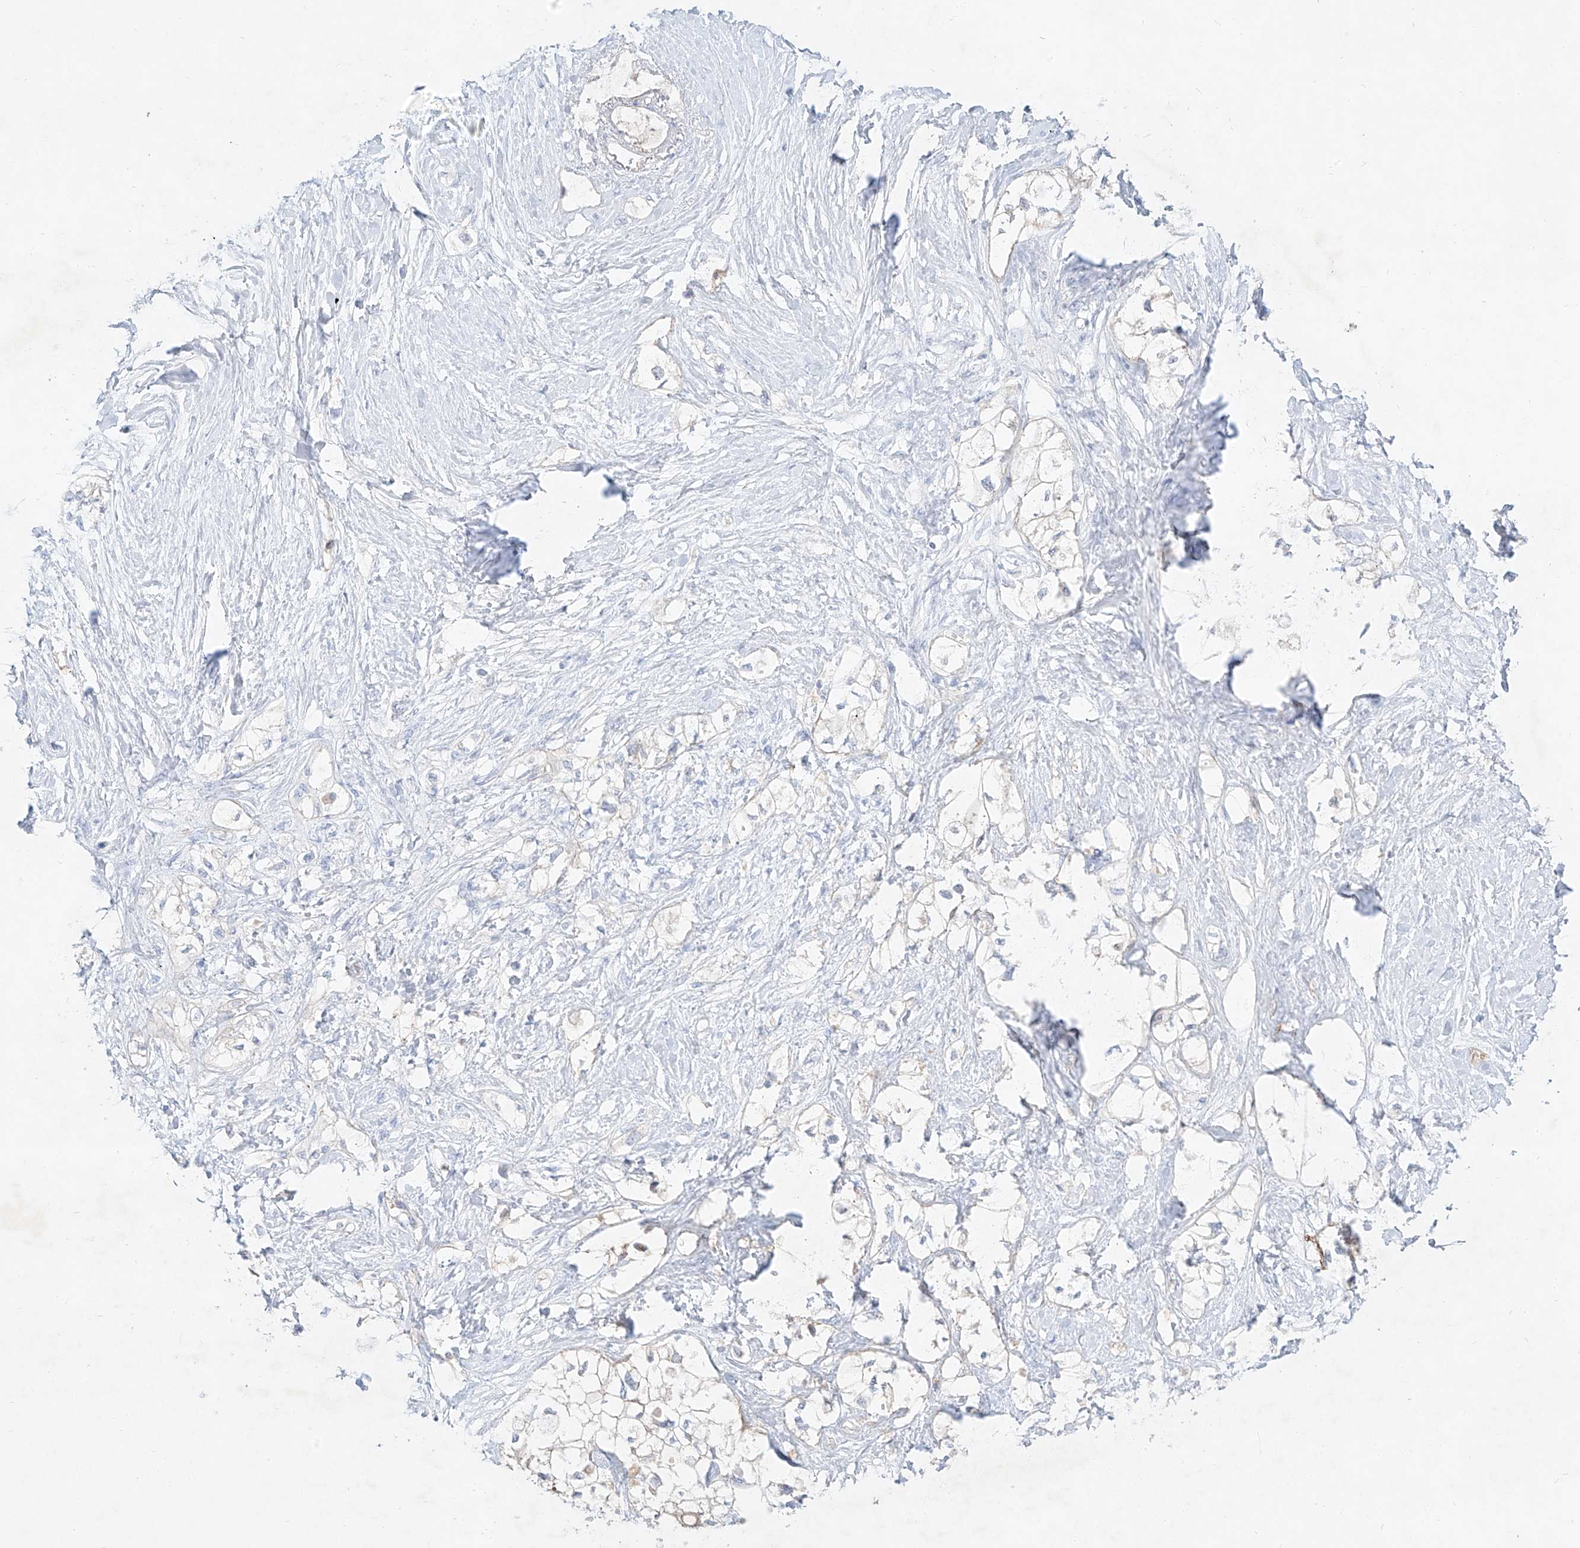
{"staining": {"intensity": "negative", "quantity": "none", "location": "none"}, "tissue": "pancreatic cancer", "cell_type": "Tumor cells", "image_type": "cancer", "snomed": [{"axis": "morphology", "description": "Adenocarcinoma, NOS"}, {"axis": "topography", "description": "Pancreas"}], "caption": "A high-resolution image shows IHC staining of pancreatic cancer (adenocarcinoma), which exhibits no significant expression in tumor cells. Brightfield microscopy of immunohistochemistry (IHC) stained with DAB (3,3'-diaminobenzidine) (brown) and hematoxylin (blue), captured at high magnification.", "gene": "AJM1", "patient": {"sex": "male", "age": 70}}